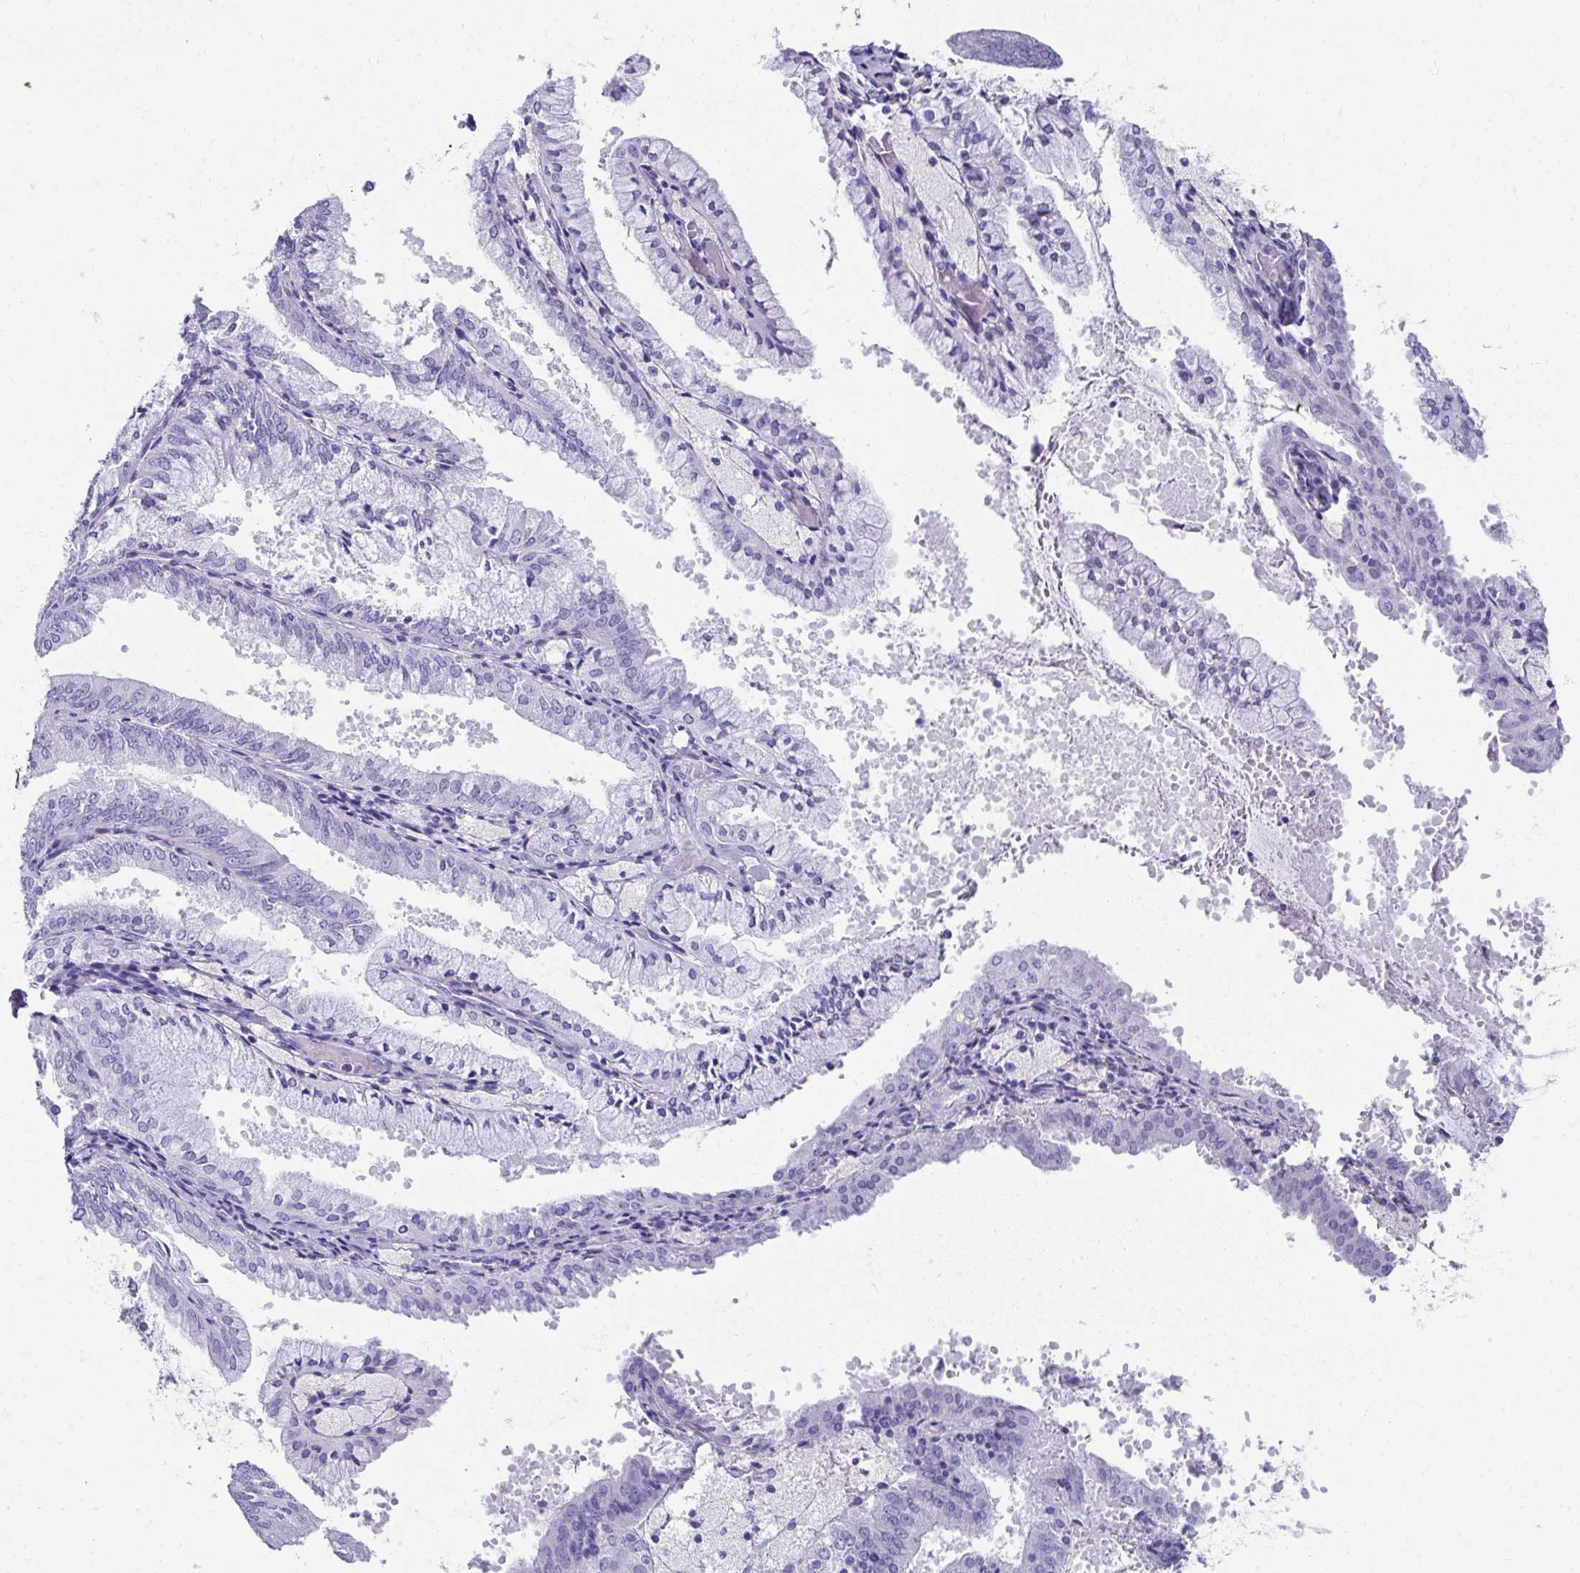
{"staining": {"intensity": "negative", "quantity": "none", "location": "none"}, "tissue": "endometrial cancer", "cell_type": "Tumor cells", "image_type": "cancer", "snomed": [{"axis": "morphology", "description": "Adenocarcinoma, NOS"}, {"axis": "topography", "description": "Endometrium"}], "caption": "This is an IHC histopathology image of human endometrial cancer (adenocarcinoma). There is no positivity in tumor cells.", "gene": "SEC14L3", "patient": {"sex": "female", "age": 63}}